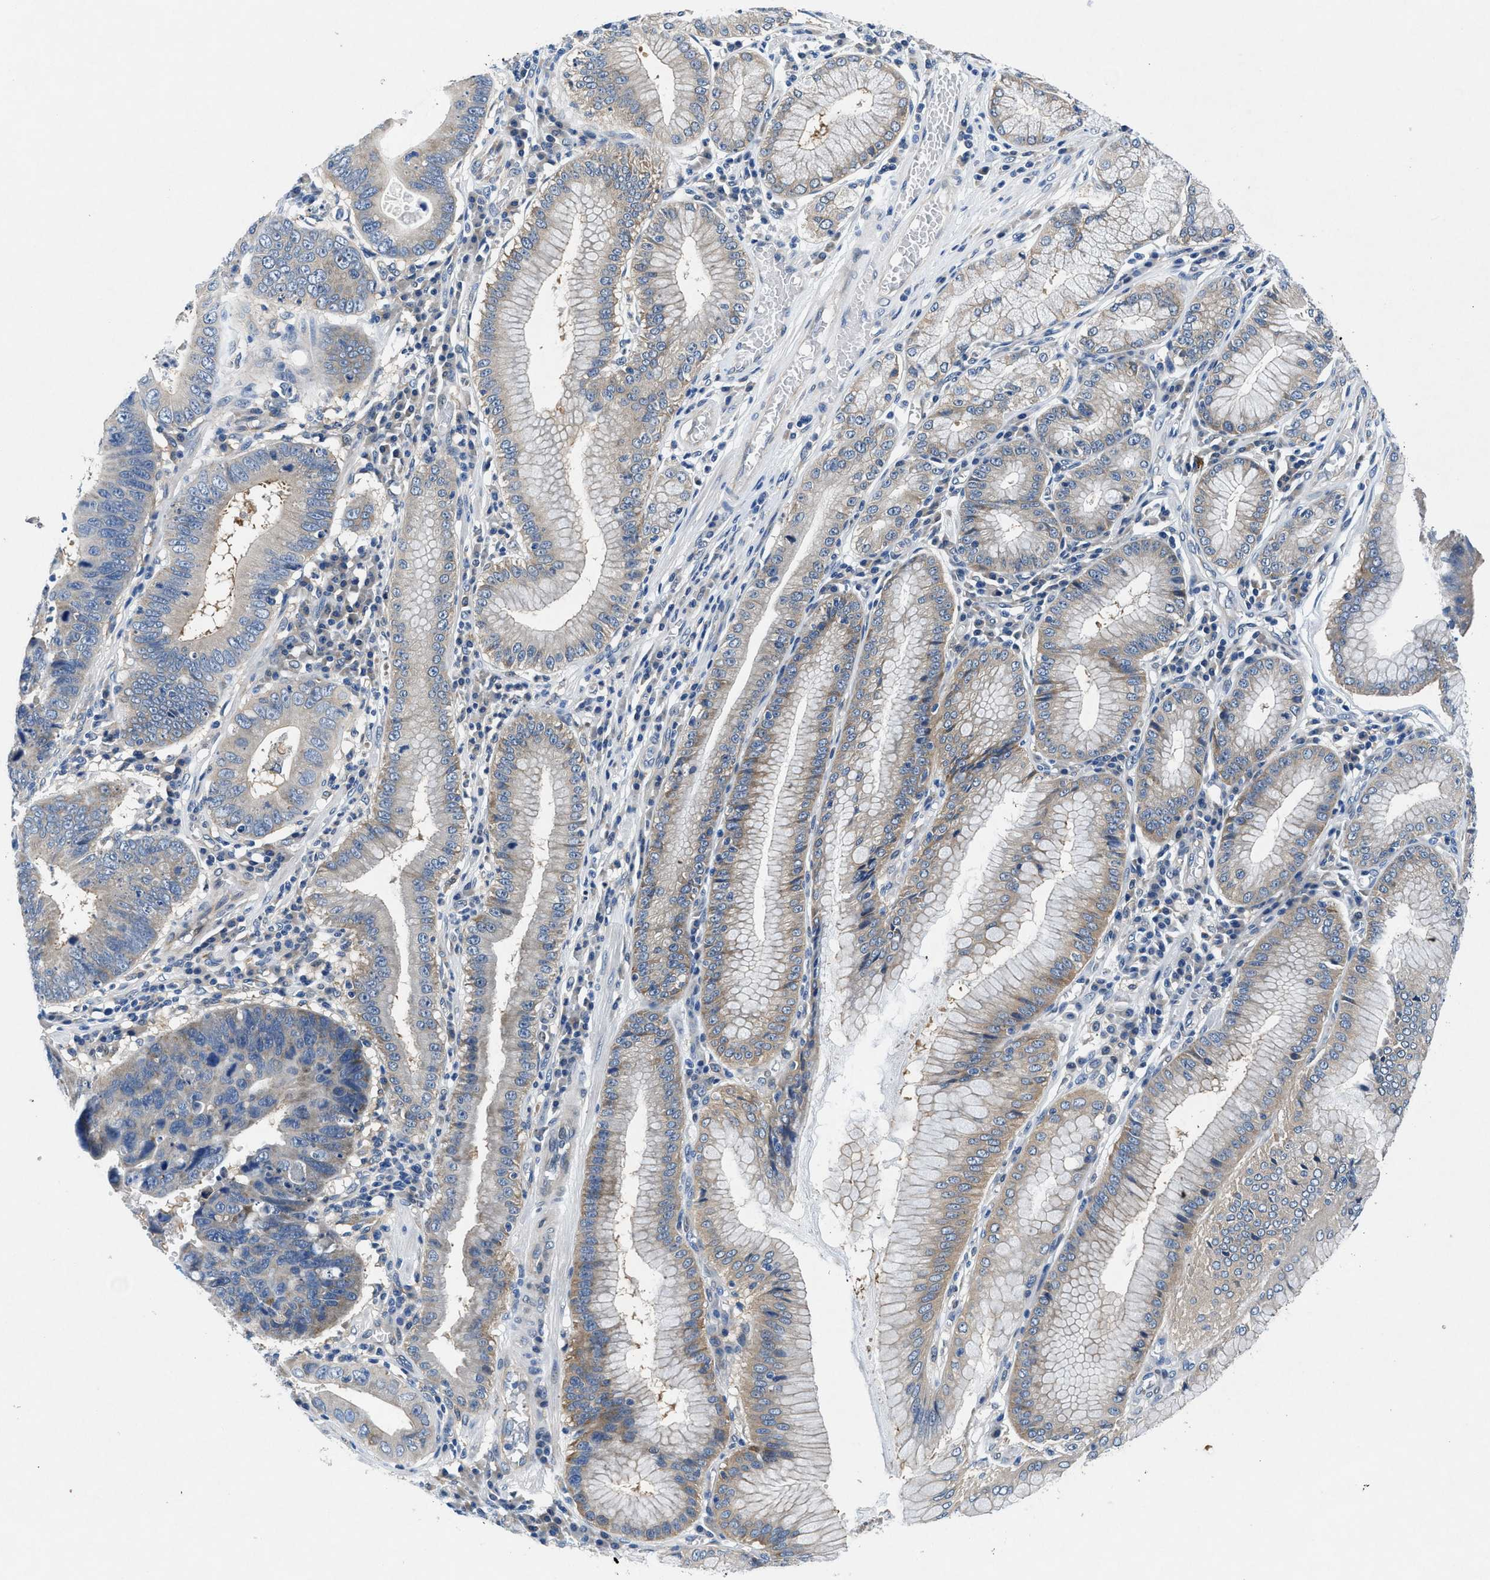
{"staining": {"intensity": "weak", "quantity": "<25%", "location": "cytoplasmic/membranous"}, "tissue": "stomach cancer", "cell_type": "Tumor cells", "image_type": "cancer", "snomed": [{"axis": "morphology", "description": "Adenocarcinoma, NOS"}, {"axis": "topography", "description": "Stomach"}], "caption": "IHC of human stomach cancer displays no expression in tumor cells.", "gene": "COPS2", "patient": {"sex": "male", "age": 59}}